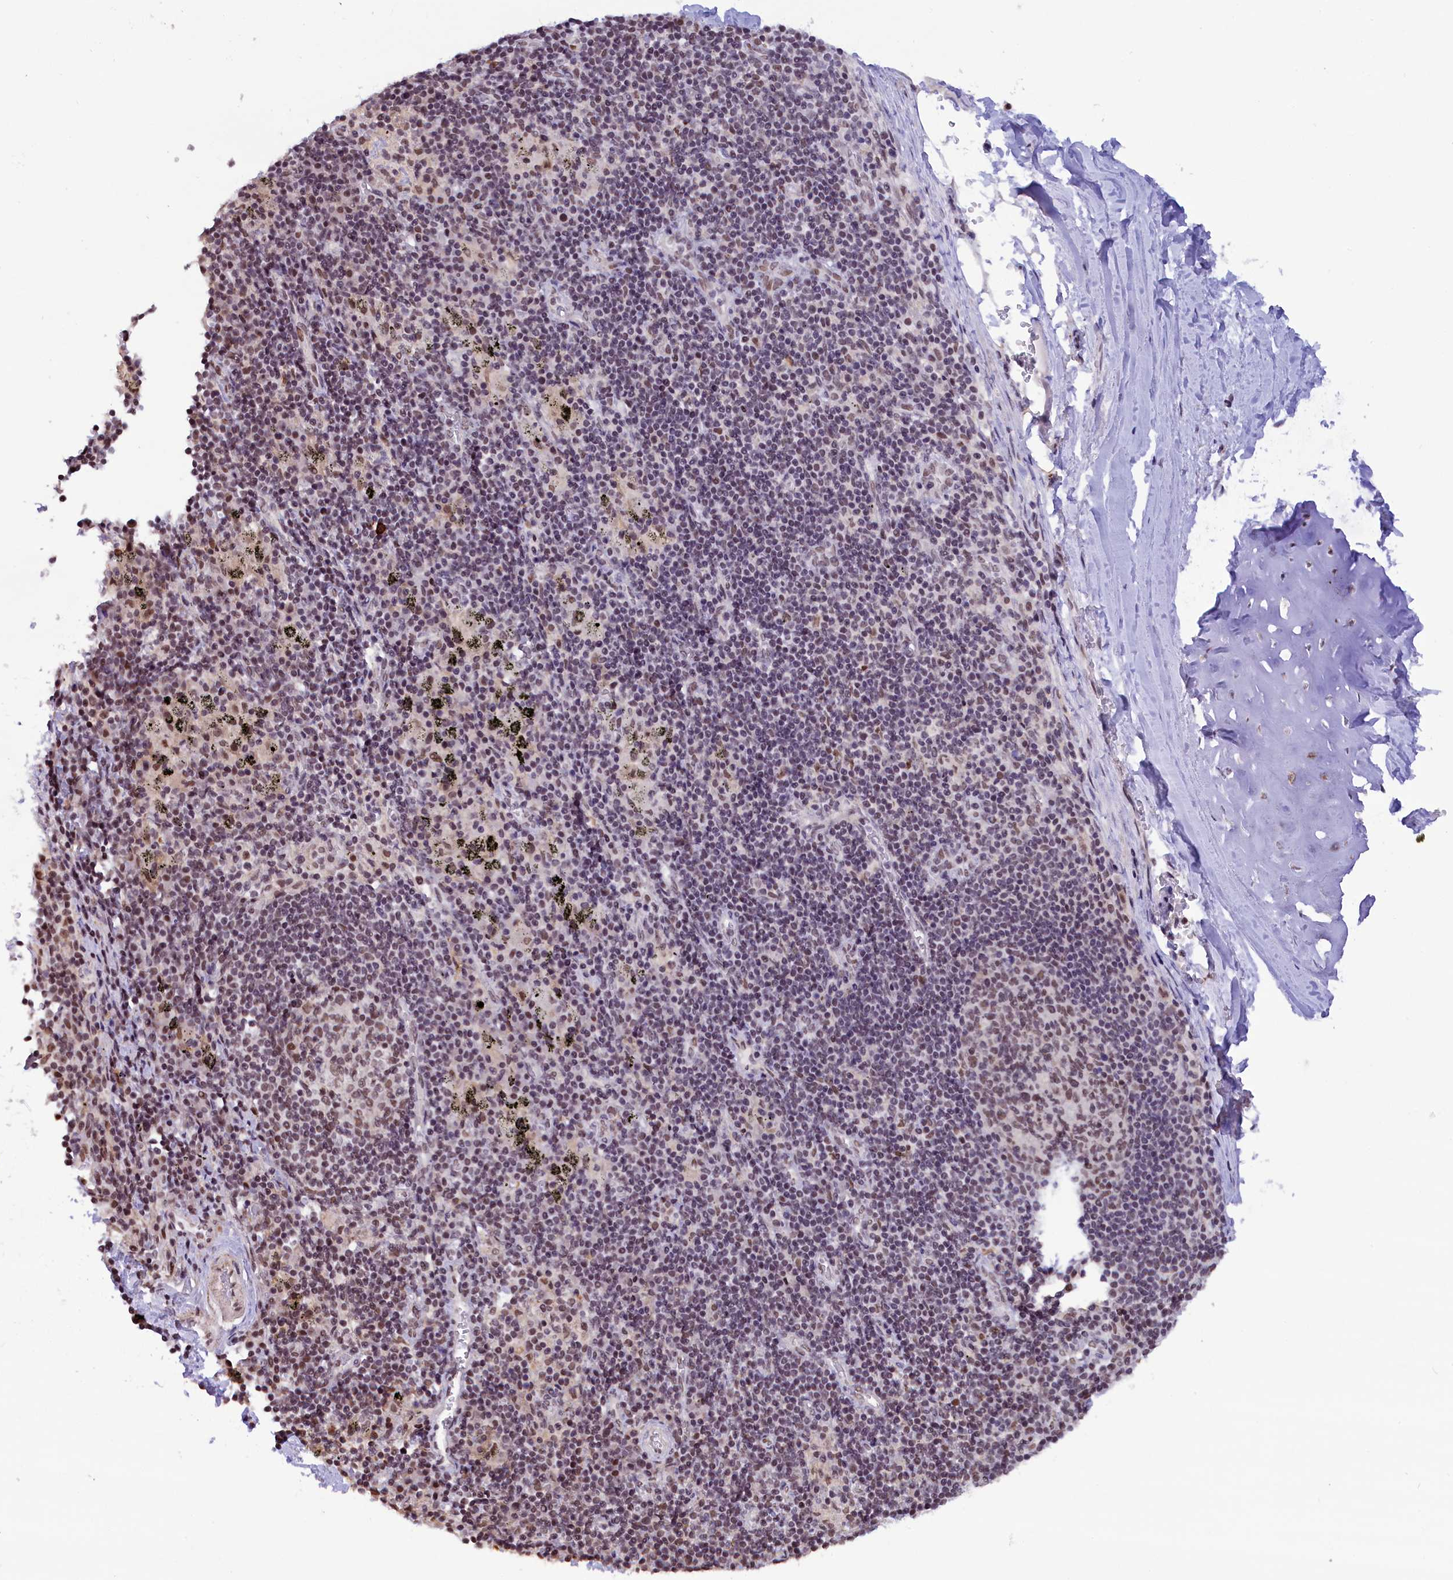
{"staining": {"intensity": "moderate", "quantity": ">75%", "location": "cytoplasmic/membranous"}, "tissue": "adipose tissue", "cell_type": "Adipocytes", "image_type": "normal", "snomed": [{"axis": "morphology", "description": "Normal tissue, NOS"}, {"axis": "topography", "description": "Lymph node"}, {"axis": "topography", "description": "Cartilage tissue"}, {"axis": "topography", "description": "Bronchus"}], "caption": "DAB immunohistochemical staining of normal human adipose tissue exhibits moderate cytoplasmic/membranous protein staining in about >75% of adipocytes. (DAB (3,3'-diaminobenzidine) = brown stain, brightfield microscopy at high magnification).", "gene": "CDYL2", "patient": {"sex": "male", "age": 63}}